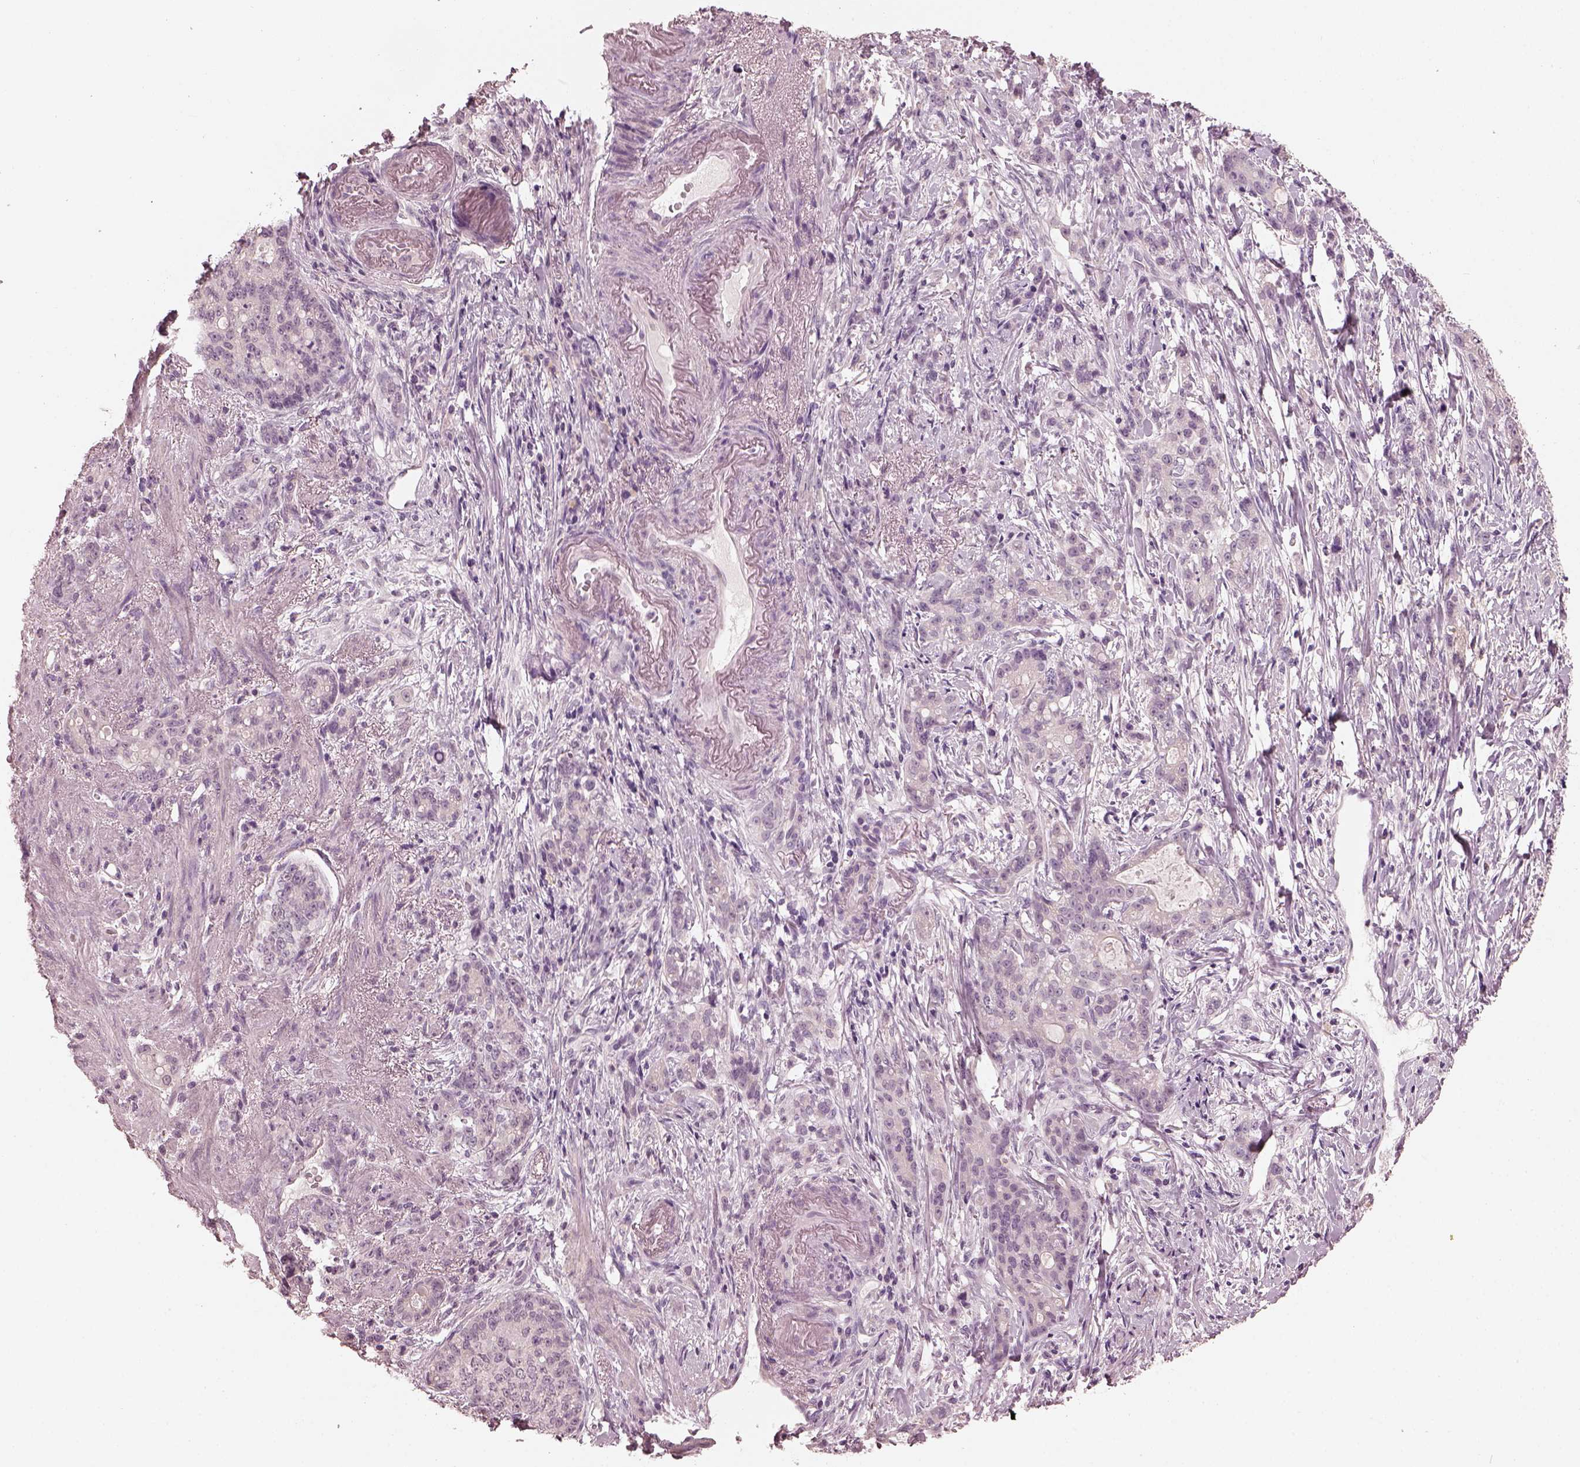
{"staining": {"intensity": "negative", "quantity": "none", "location": "none"}, "tissue": "stomach cancer", "cell_type": "Tumor cells", "image_type": "cancer", "snomed": [{"axis": "morphology", "description": "Adenocarcinoma, NOS"}, {"axis": "topography", "description": "Stomach, lower"}], "caption": "Stomach adenocarcinoma was stained to show a protein in brown. There is no significant staining in tumor cells. Nuclei are stained in blue.", "gene": "OPTC", "patient": {"sex": "male", "age": 88}}